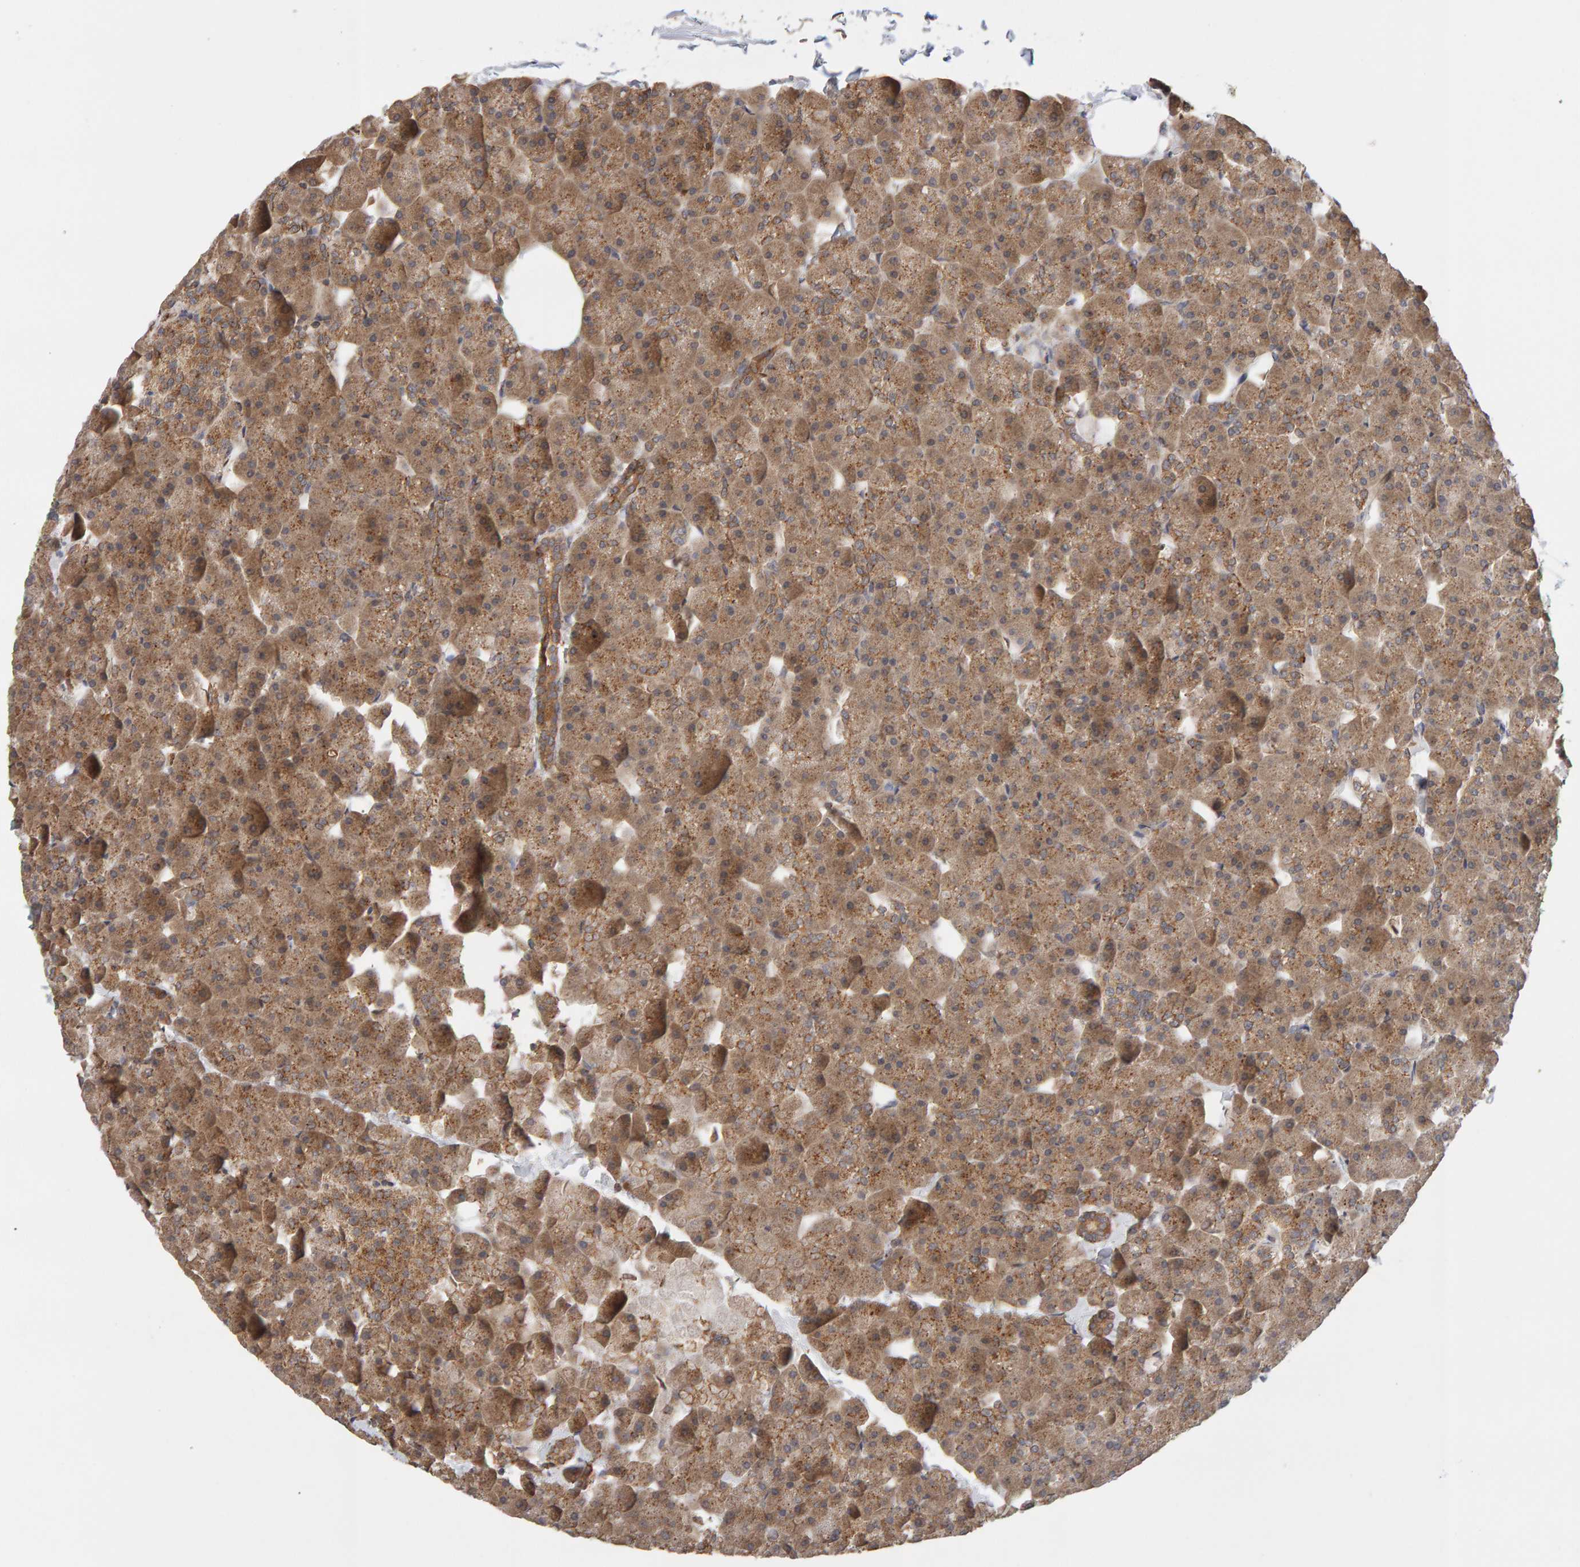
{"staining": {"intensity": "moderate", "quantity": ">75%", "location": "cytoplasmic/membranous"}, "tissue": "pancreas", "cell_type": "Exocrine glandular cells", "image_type": "normal", "snomed": [{"axis": "morphology", "description": "Normal tissue, NOS"}, {"axis": "topography", "description": "Pancreas"}], "caption": "The immunohistochemical stain highlights moderate cytoplasmic/membranous positivity in exocrine glandular cells of normal pancreas.", "gene": "DNAJC7", "patient": {"sex": "male", "age": 35}}